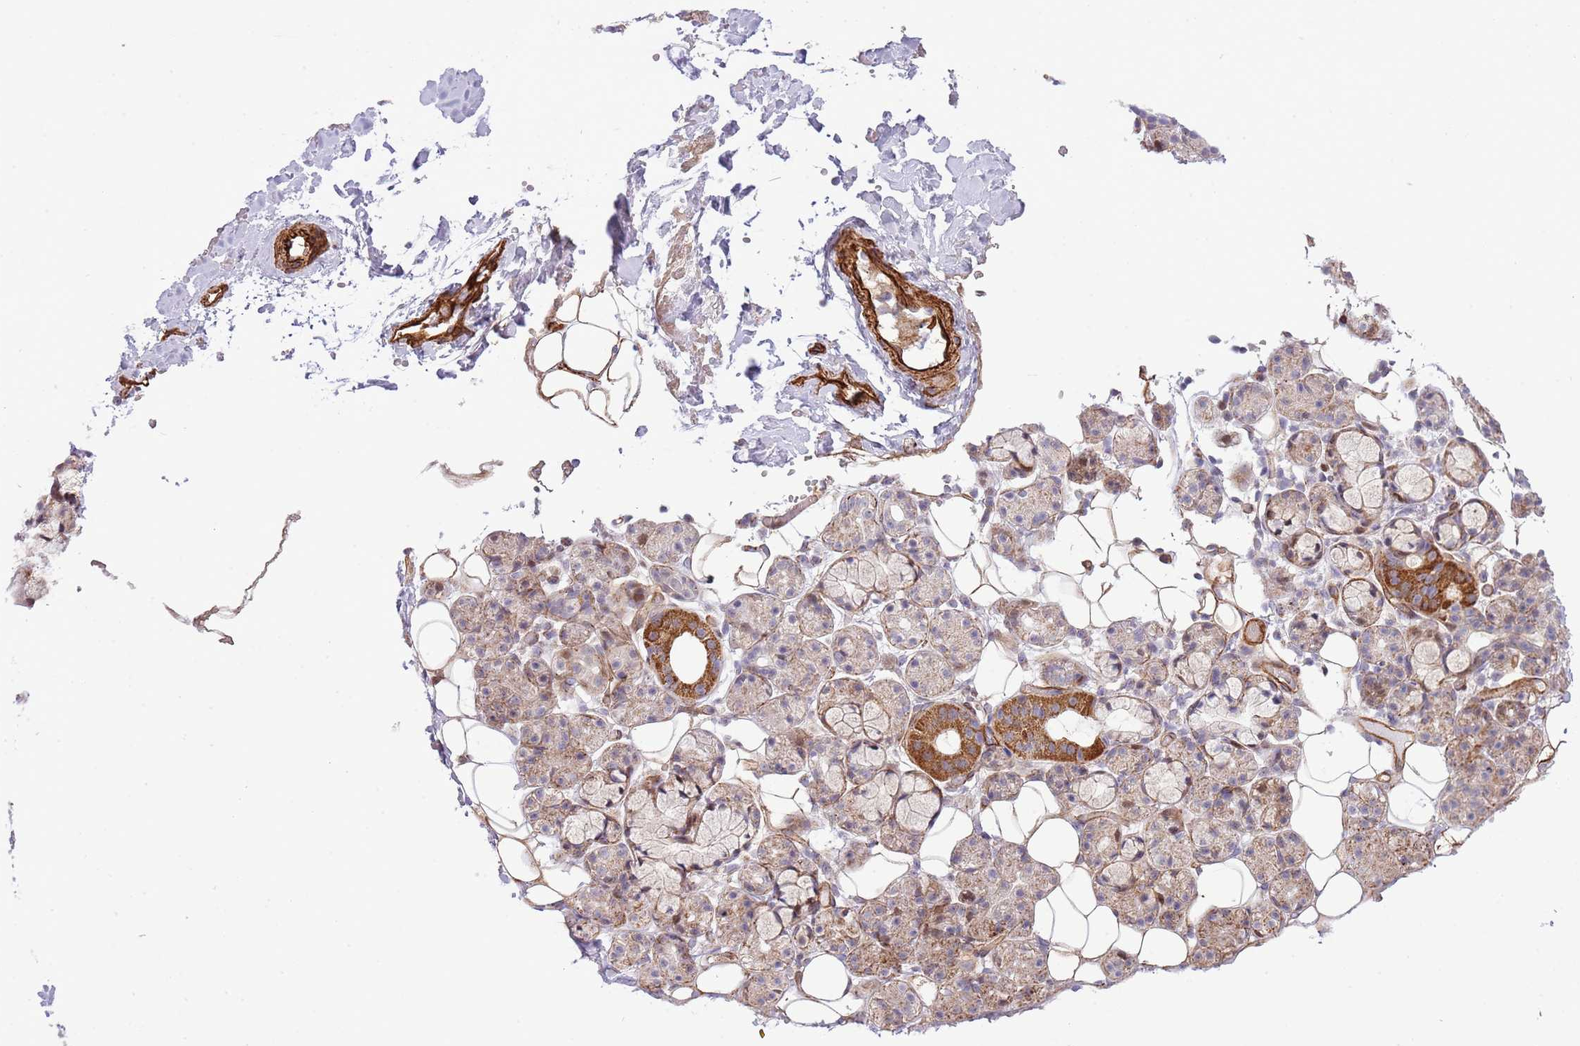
{"staining": {"intensity": "strong", "quantity": "<25%", "location": "cytoplasmic/membranous"}, "tissue": "salivary gland", "cell_type": "Glandular cells", "image_type": "normal", "snomed": [{"axis": "morphology", "description": "Normal tissue, NOS"}, {"axis": "topography", "description": "Salivary gland"}], "caption": "Protein analysis of benign salivary gland exhibits strong cytoplasmic/membranous positivity in approximately <25% of glandular cells. (DAB IHC with brightfield microscopy, high magnification).", "gene": "NEK3", "patient": {"sex": "male", "age": 63}}